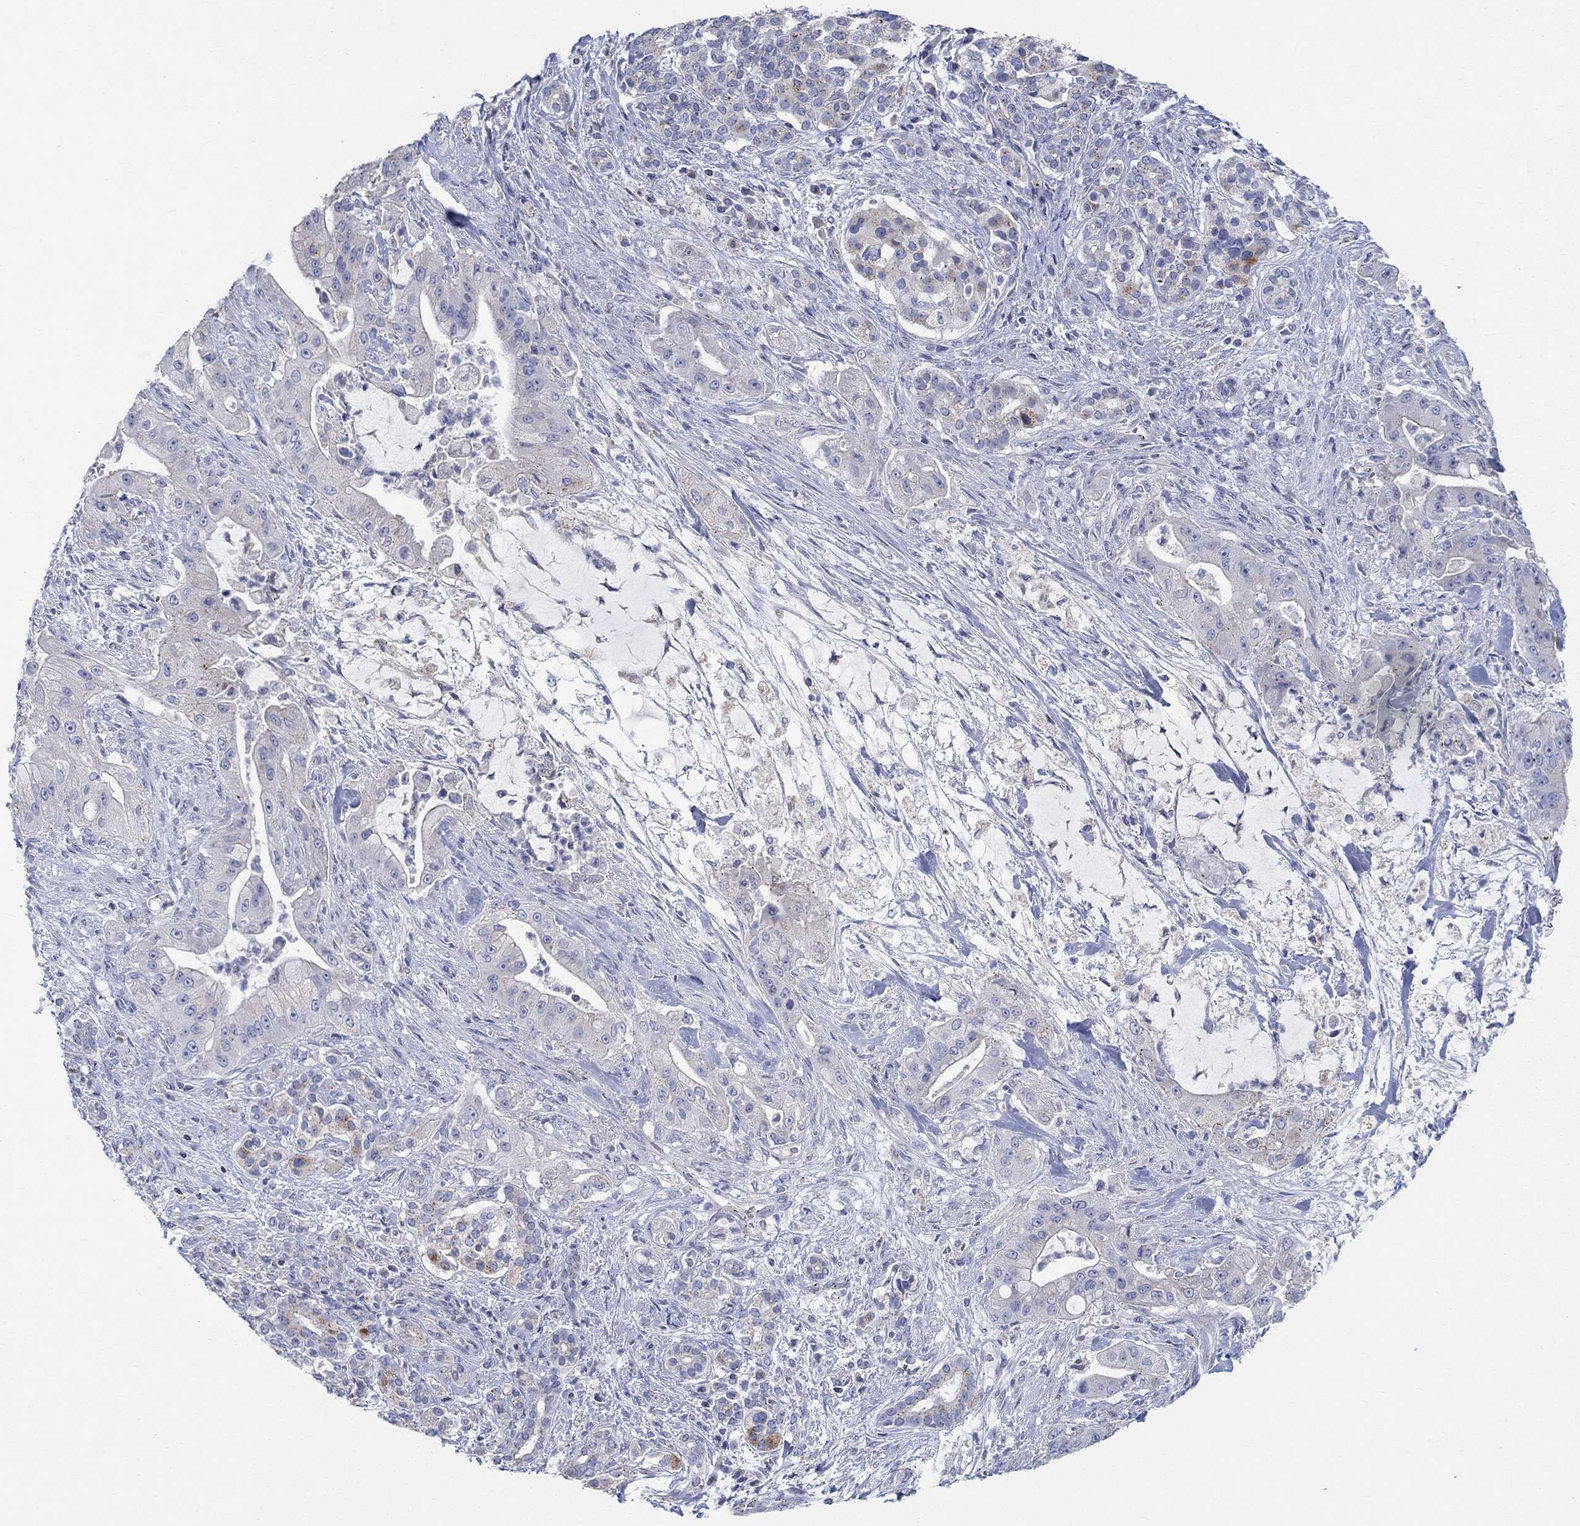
{"staining": {"intensity": "moderate", "quantity": "<25%", "location": "cytoplasmic/membranous"}, "tissue": "pancreatic cancer", "cell_type": "Tumor cells", "image_type": "cancer", "snomed": [{"axis": "morphology", "description": "Normal tissue, NOS"}, {"axis": "morphology", "description": "Inflammation, NOS"}, {"axis": "morphology", "description": "Adenocarcinoma, NOS"}, {"axis": "topography", "description": "Pancreas"}], "caption": "Immunohistochemical staining of pancreatic cancer shows low levels of moderate cytoplasmic/membranous protein staining in about <25% of tumor cells.", "gene": "NAV3", "patient": {"sex": "male", "age": 57}}